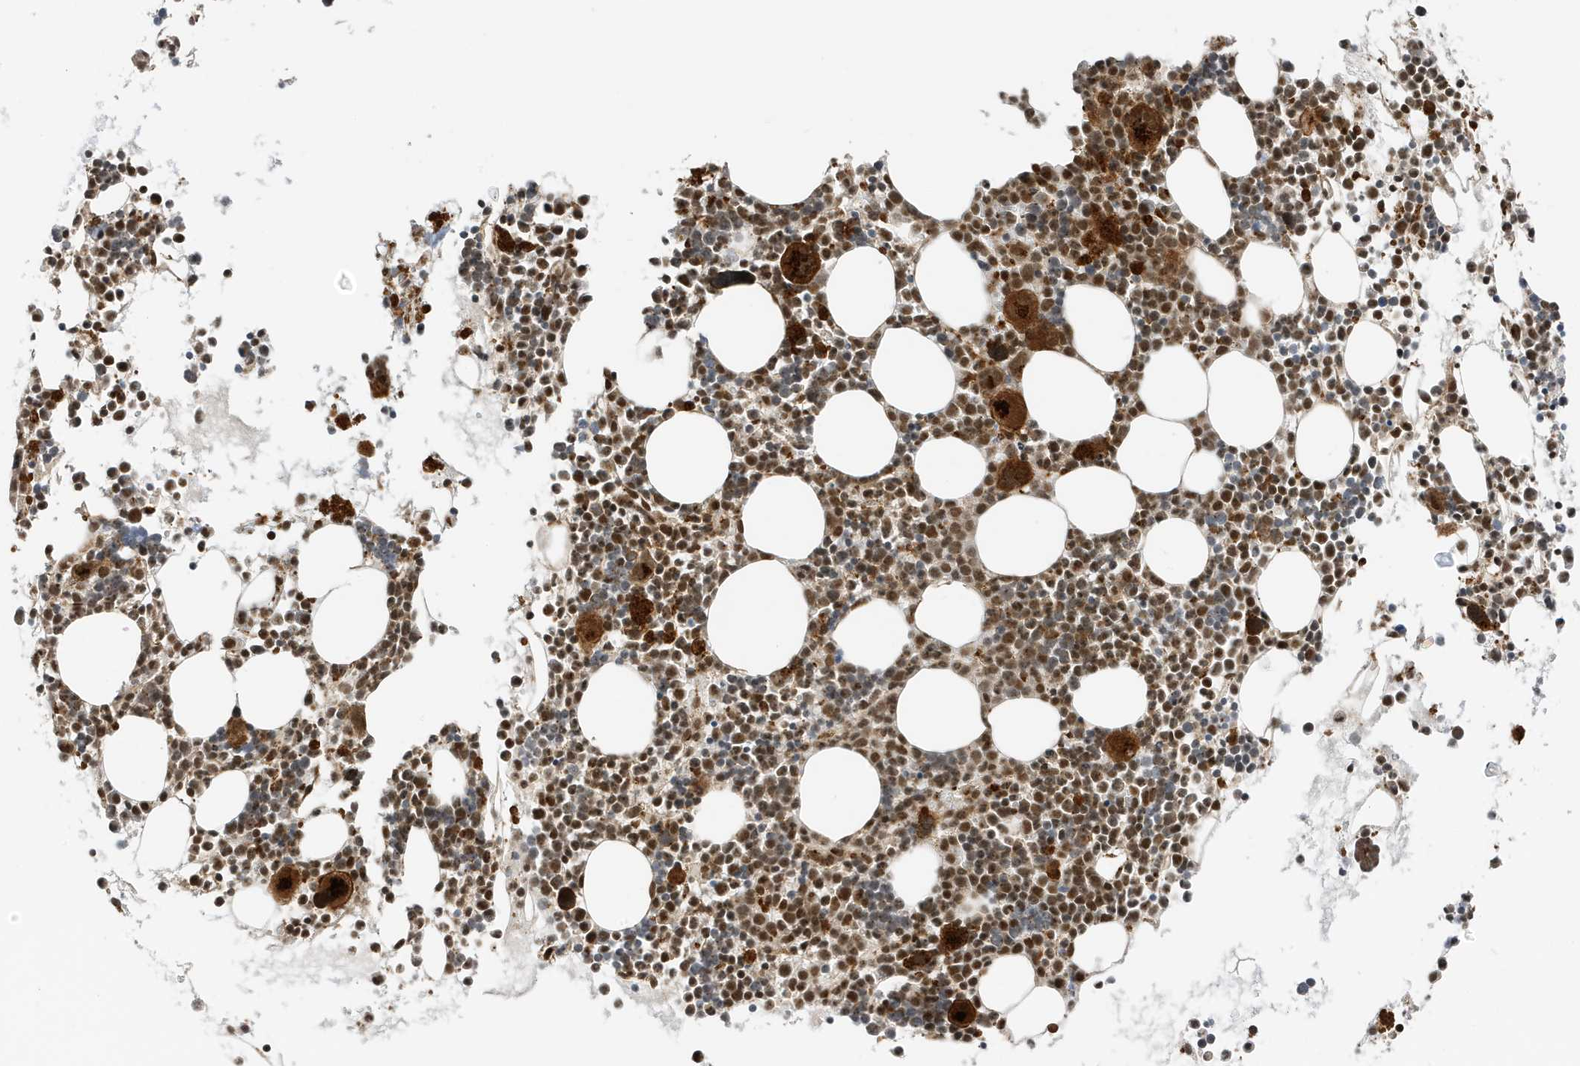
{"staining": {"intensity": "strong", "quantity": "25%-75%", "location": "cytoplasmic/membranous,nuclear"}, "tissue": "bone marrow", "cell_type": "Hematopoietic cells", "image_type": "normal", "snomed": [{"axis": "morphology", "description": "Normal tissue, NOS"}, {"axis": "topography", "description": "Bone marrow"}], "caption": "A micrograph showing strong cytoplasmic/membranous,nuclear positivity in about 25%-75% of hematopoietic cells in normal bone marrow, as visualized by brown immunohistochemical staining.", "gene": "MAST3", "patient": {"sex": "female", "age": 62}}